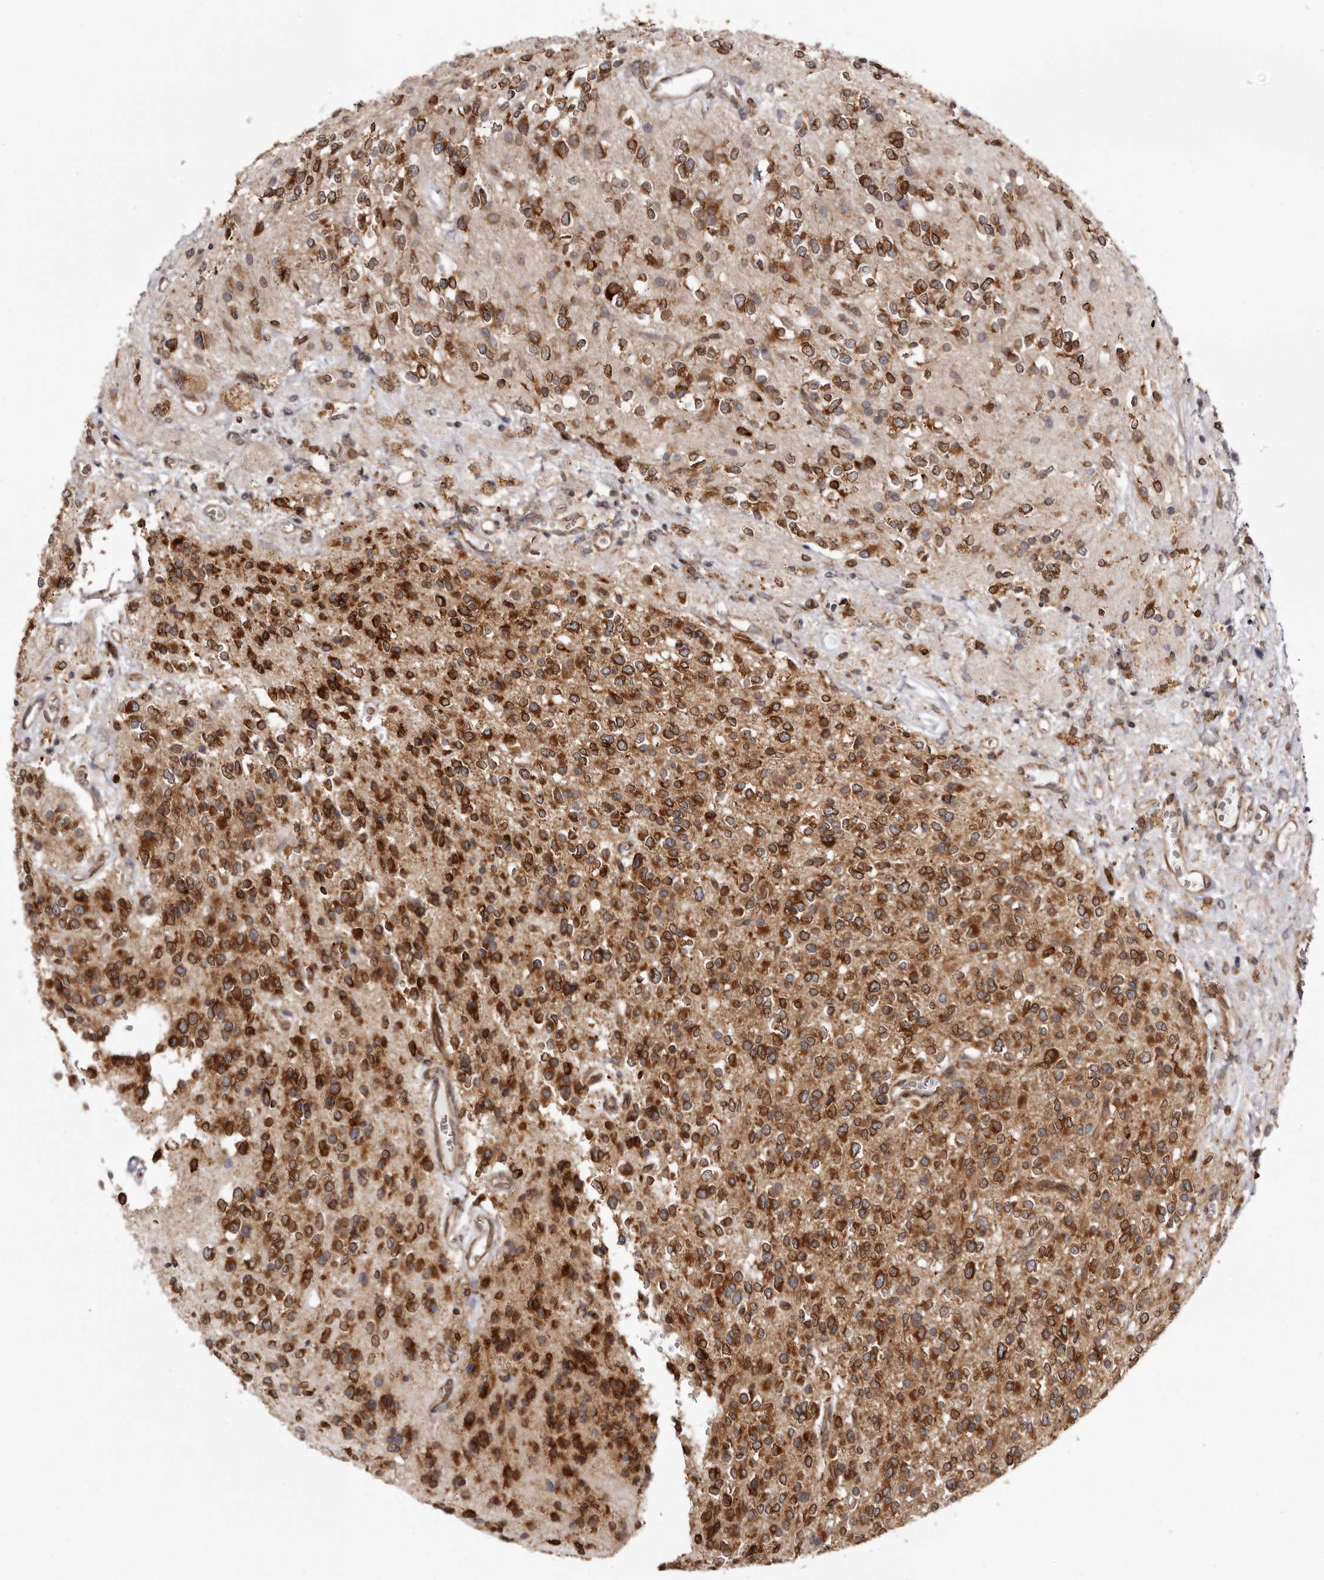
{"staining": {"intensity": "strong", "quantity": ">75%", "location": "cytoplasmic/membranous"}, "tissue": "glioma", "cell_type": "Tumor cells", "image_type": "cancer", "snomed": [{"axis": "morphology", "description": "Glioma, malignant, High grade"}, {"axis": "topography", "description": "Brain"}], "caption": "A high amount of strong cytoplasmic/membranous positivity is present in about >75% of tumor cells in glioma tissue.", "gene": "C4orf3", "patient": {"sex": "male", "age": 34}}